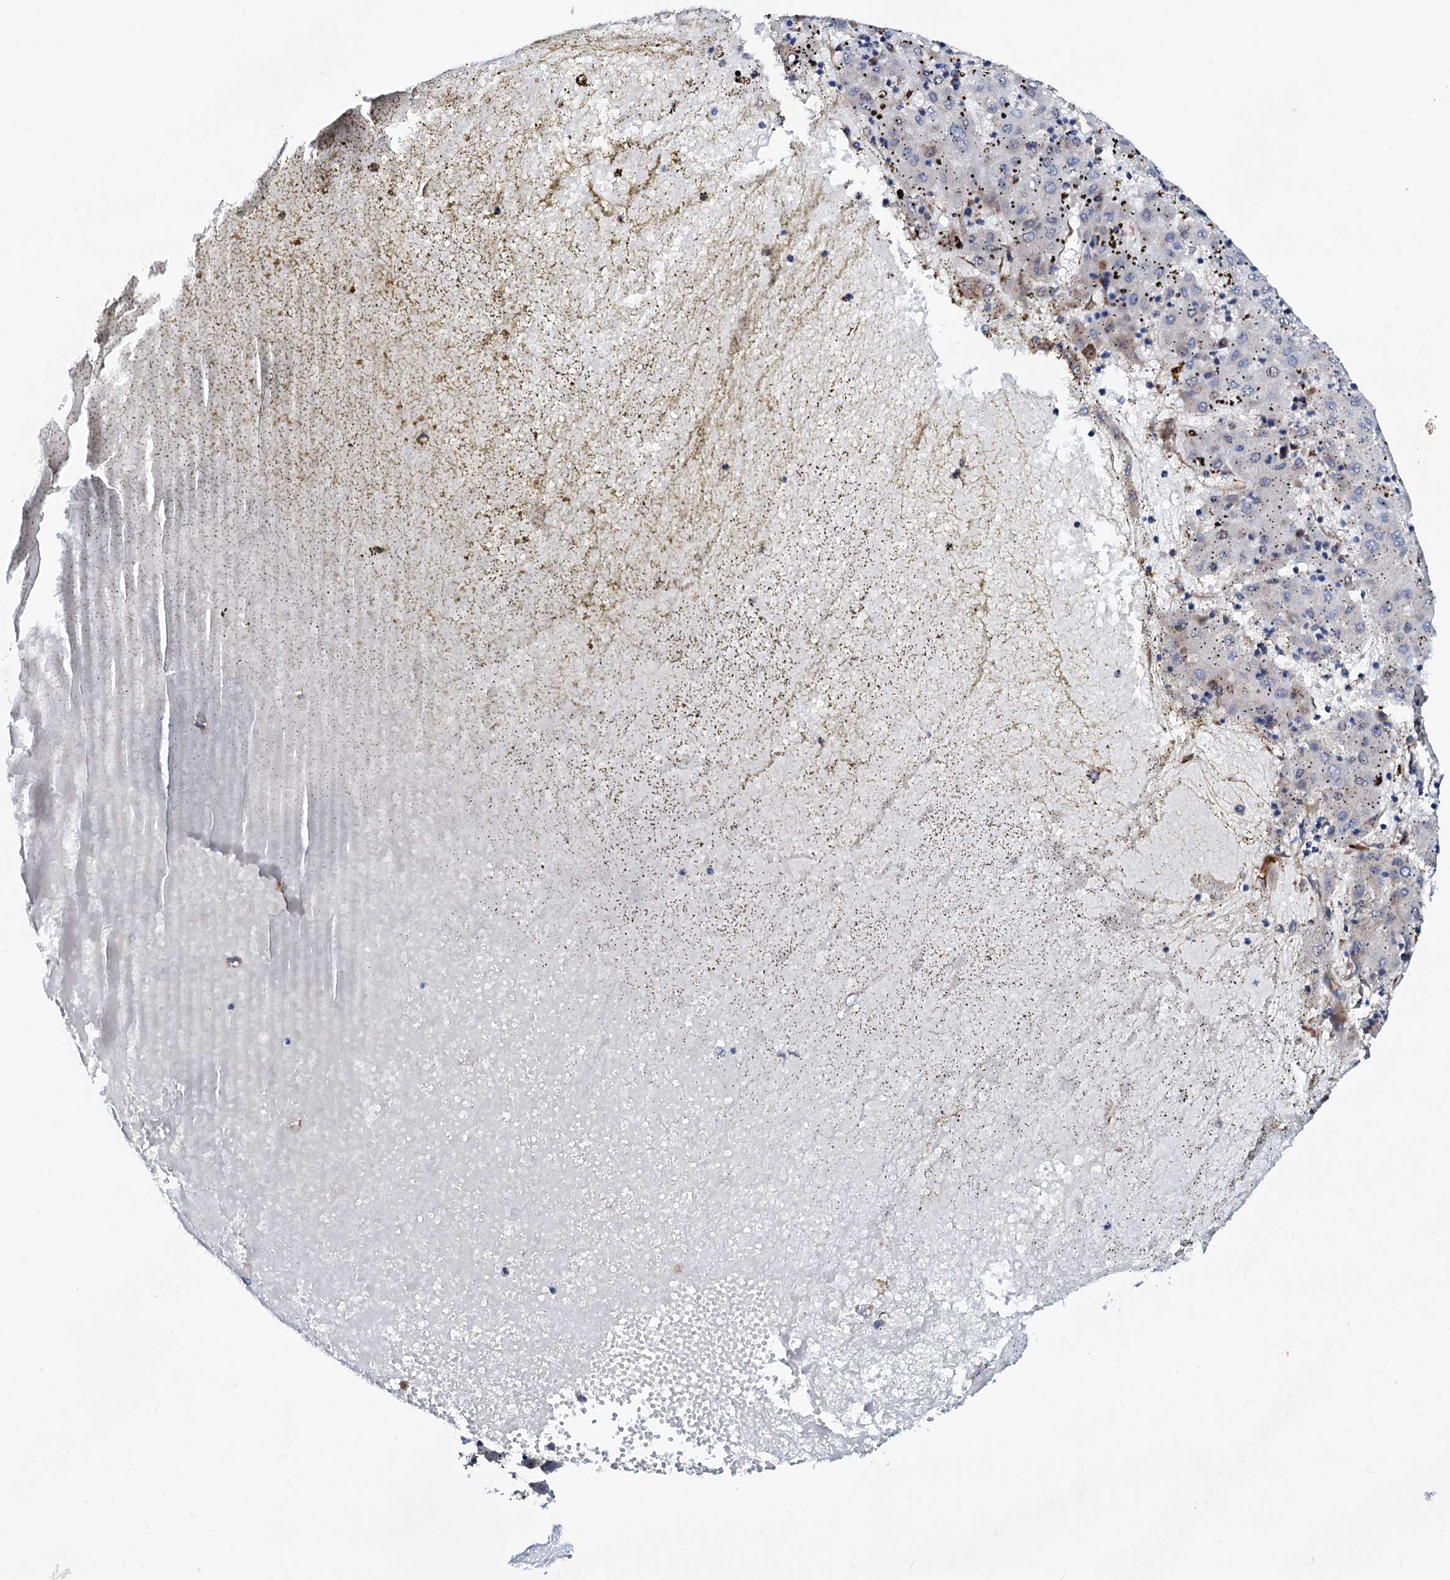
{"staining": {"intensity": "negative", "quantity": "none", "location": "none"}, "tissue": "liver cancer", "cell_type": "Tumor cells", "image_type": "cancer", "snomed": [{"axis": "morphology", "description": "Carcinoma, Hepatocellular, NOS"}, {"axis": "topography", "description": "Liver"}], "caption": "This is an IHC photomicrograph of human hepatocellular carcinoma (liver). There is no expression in tumor cells.", "gene": "TMCO3", "patient": {"sex": "male", "age": 72}}